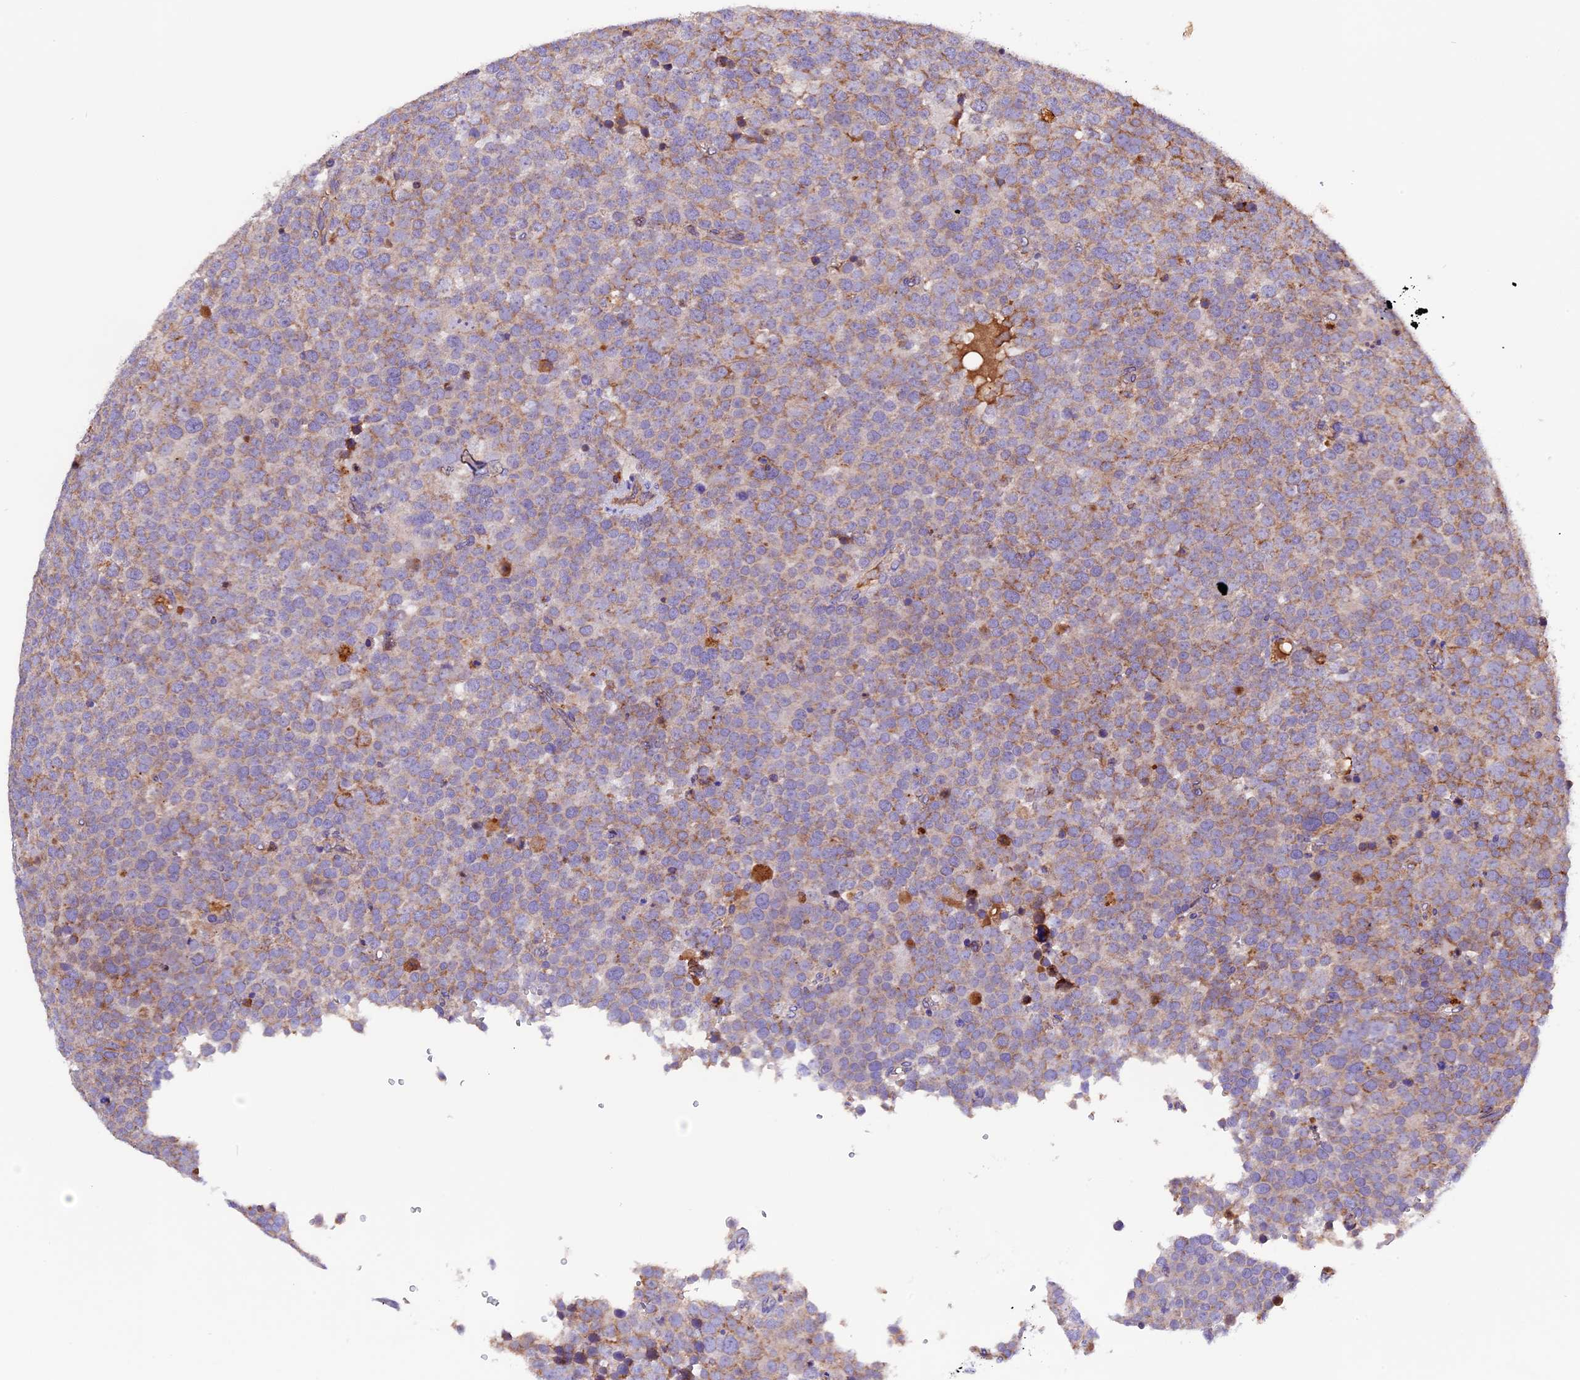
{"staining": {"intensity": "moderate", "quantity": ">75%", "location": "cytoplasmic/membranous"}, "tissue": "testis cancer", "cell_type": "Tumor cells", "image_type": "cancer", "snomed": [{"axis": "morphology", "description": "Seminoma, NOS"}, {"axis": "topography", "description": "Testis"}], "caption": "A high-resolution photomicrograph shows immunohistochemistry staining of testis seminoma, which demonstrates moderate cytoplasmic/membranous positivity in about >75% of tumor cells. Using DAB (3,3'-diaminobenzidine) (brown) and hematoxylin (blue) stains, captured at high magnification using brightfield microscopy.", "gene": "METTL22", "patient": {"sex": "male", "age": 71}}